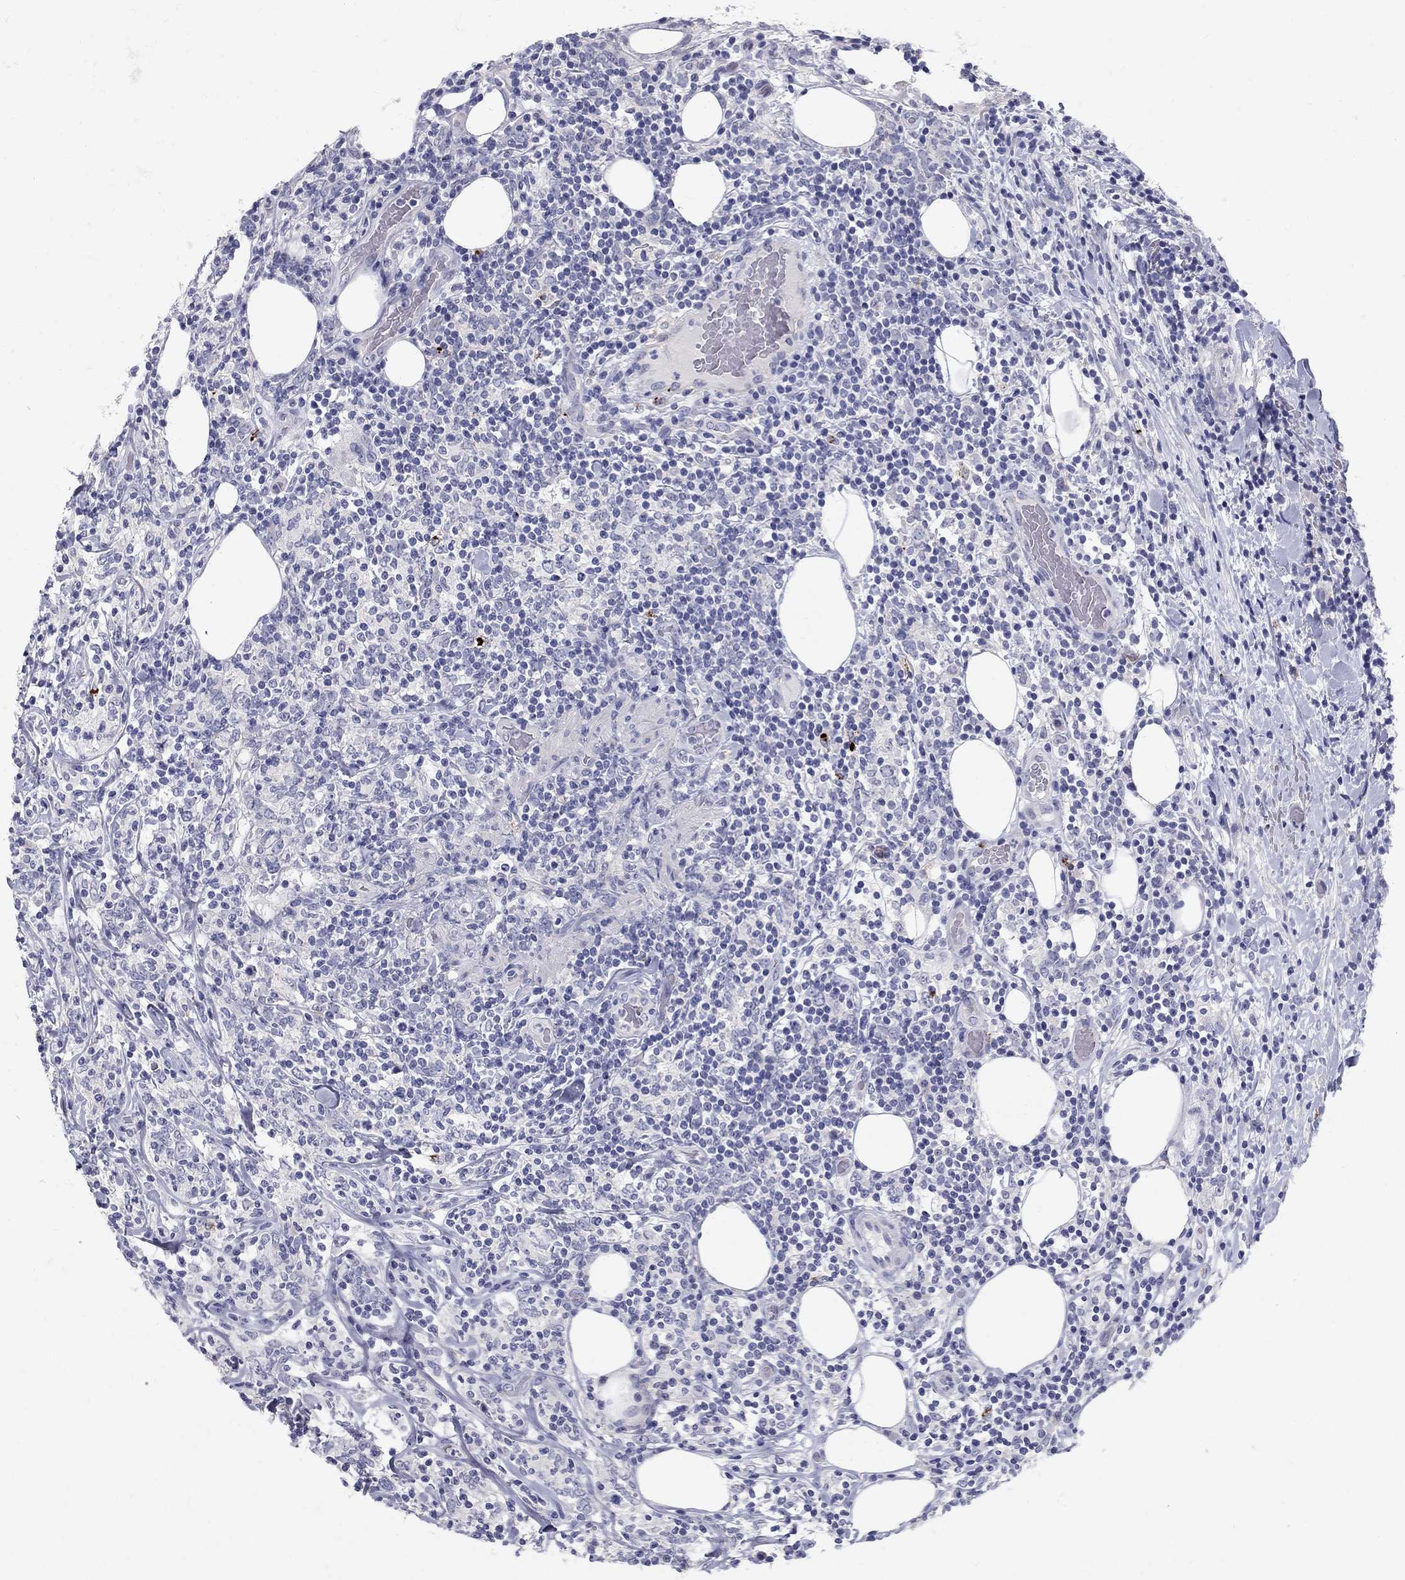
{"staining": {"intensity": "negative", "quantity": "none", "location": "none"}, "tissue": "lymphoma", "cell_type": "Tumor cells", "image_type": "cancer", "snomed": [{"axis": "morphology", "description": "Malignant lymphoma, non-Hodgkin's type, High grade"}, {"axis": "topography", "description": "Lymph node"}], "caption": "Immunohistochemistry photomicrograph of high-grade malignant lymphoma, non-Hodgkin's type stained for a protein (brown), which shows no positivity in tumor cells.", "gene": "TP53TG5", "patient": {"sex": "female", "age": 84}}